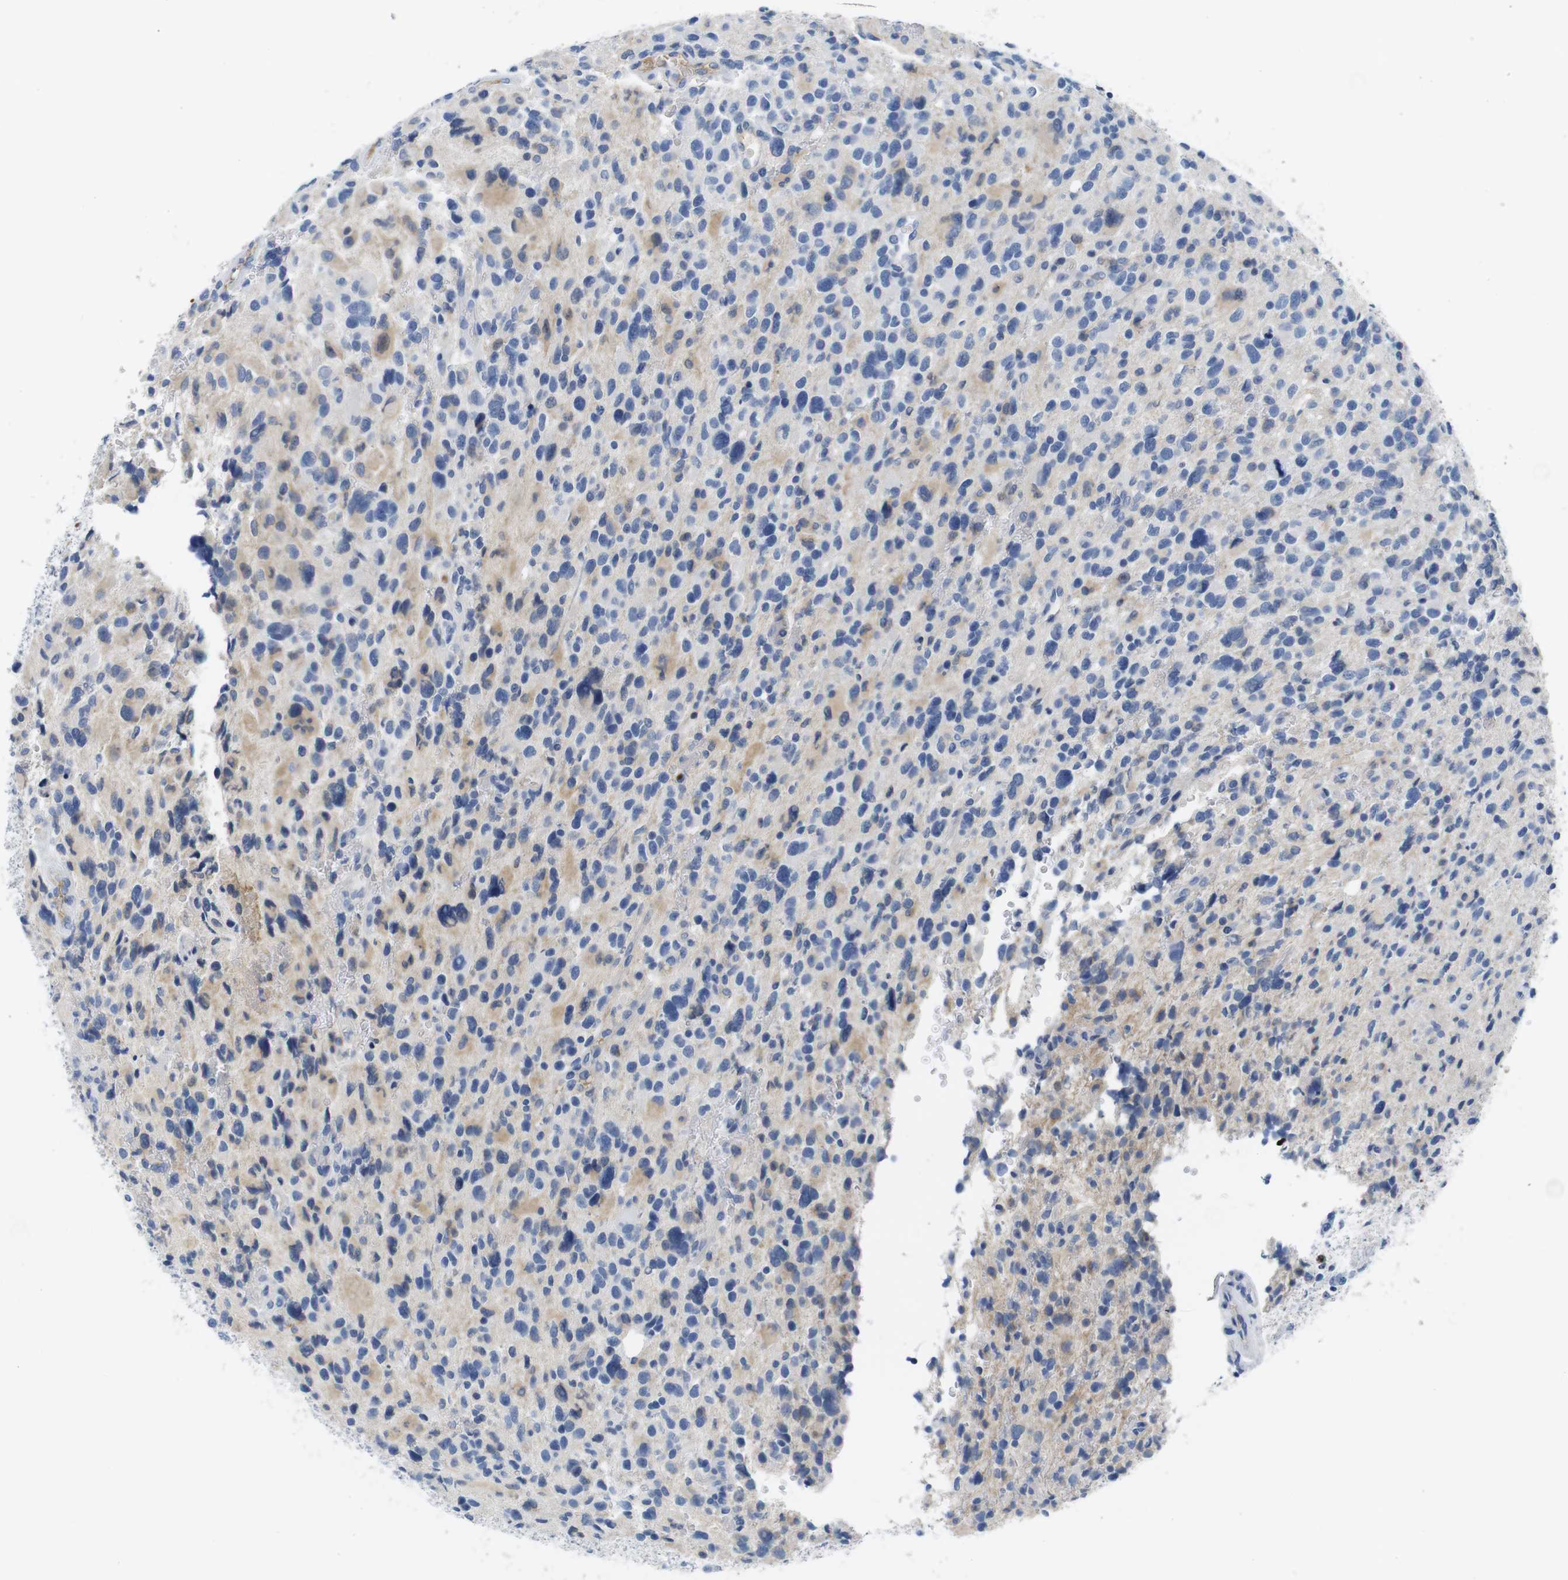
{"staining": {"intensity": "weak", "quantity": "<25%", "location": "cytoplasmic/membranous"}, "tissue": "glioma", "cell_type": "Tumor cells", "image_type": "cancer", "snomed": [{"axis": "morphology", "description": "Glioma, malignant, High grade"}, {"axis": "topography", "description": "Brain"}], "caption": "Immunohistochemistry photomicrograph of neoplastic tissue: glioma stained with DAB (3,3'-diaminobenzidine) demonstrates no significant protein staining in tumor cells. Brightfield microscopy of immunohistochemistry stained with DAB (brown) and hematoxylin (blue), captured at high magnification.", "gene": "IGKC", "patient": {"sex": "male", "age": 48}}